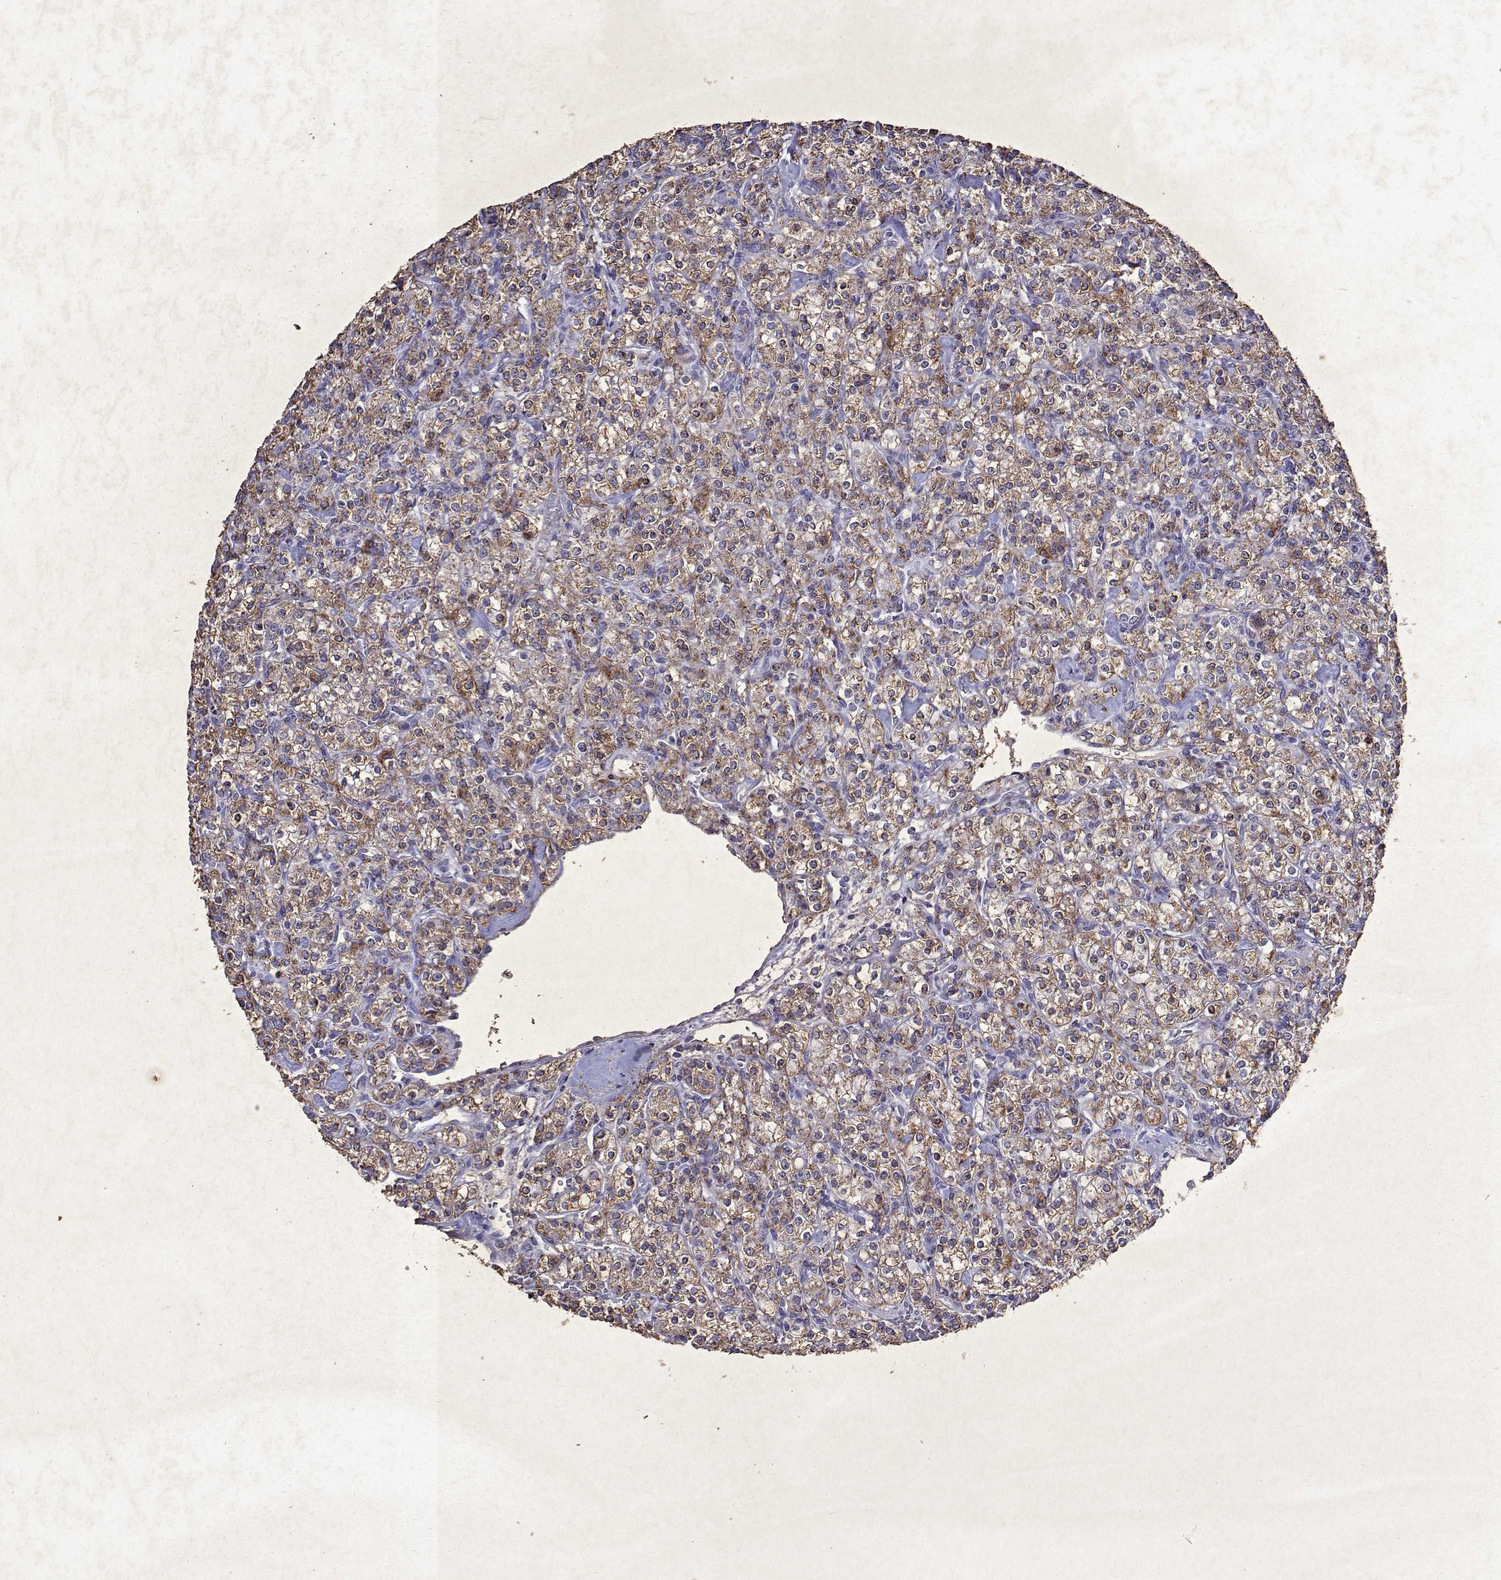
{"staining": {"intensity": "moderate", "quantity": ">75%", "location": "cytoplasmic/membranous"}, "tissue": "renal cancer", "cell_type": "Tumor cells", "image_type": "cancer", "snomed": [{"axis": "morphology", "description": "Adenocarcinoma, NOS"}, {"axis": "topography", "description": "Kidney"}], "caption": "An image showing moderate cytoplasmic/membranous staining in about >75% of tumor cells in adenocarcinoma (renal), as visualized by brown immunohistochemical staining.", "gene": "DUSP28", "patient": {"sex": "male", "age": 77}}